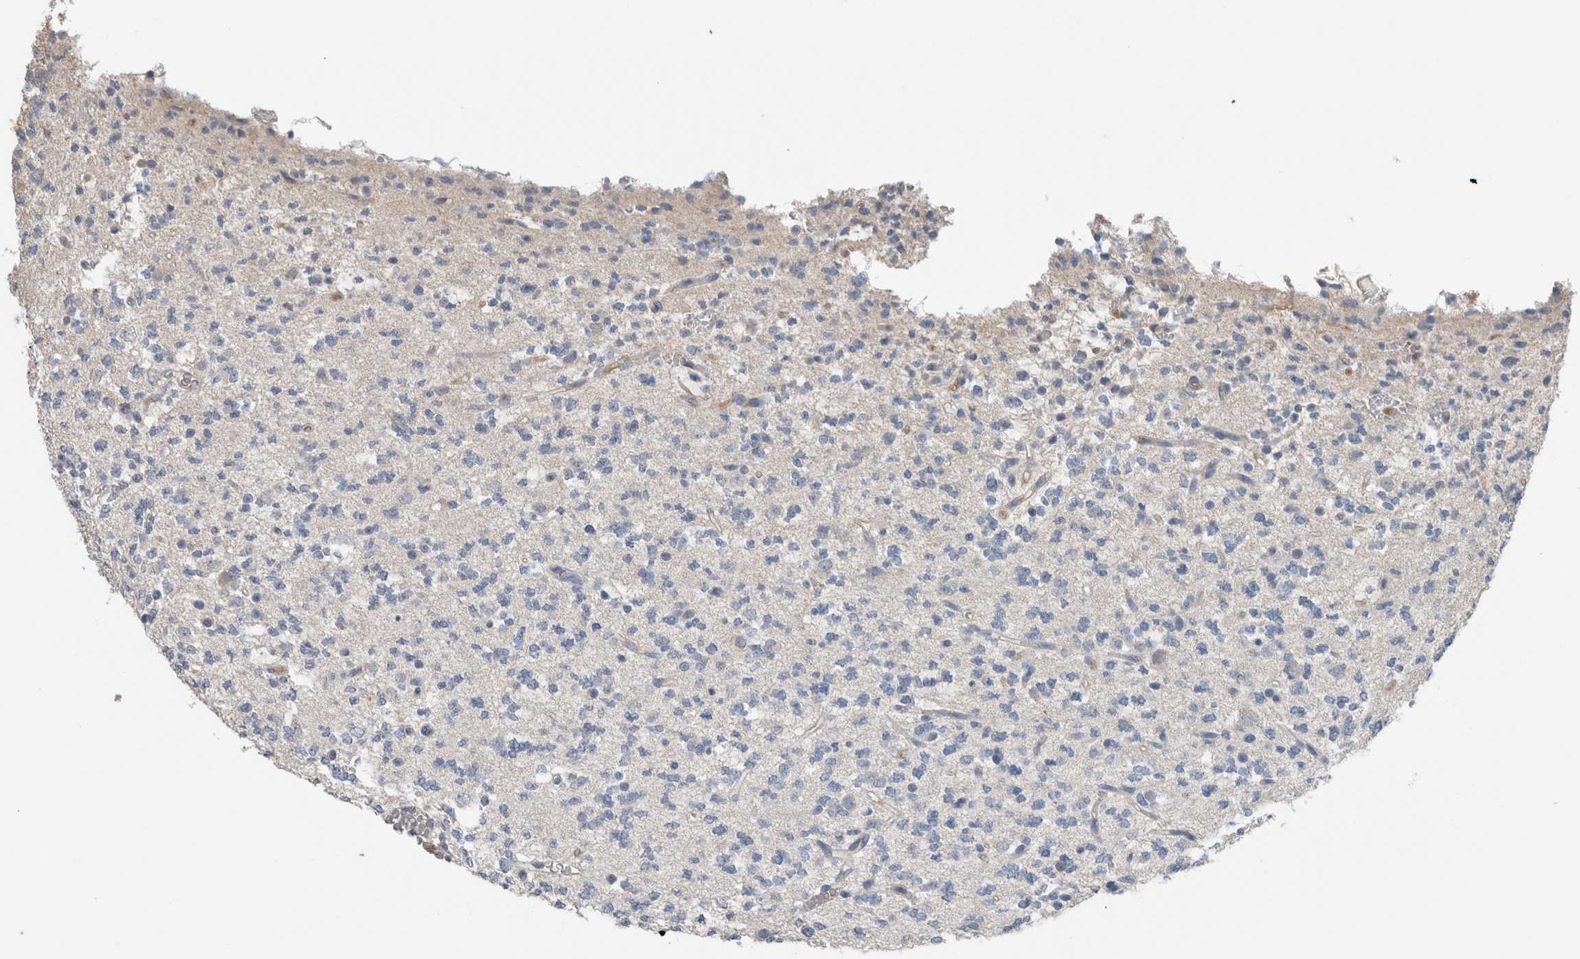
{"staining": {"intensity": "negative", "quantity": "none", "location": "none"}, "tissue": "glioma", "cell_type": "Tumor cells", "image_type": "cancer", "snomed": [{"axis": "morphology", "description": "Glioma, malignant, Low grade"}, {"axis": "topography", "description": "Brain"}], "caption": "A micrograph of glioma stained for a protein exhibits no brown staining in tumor cells.", "gene": "CRNN", "patient": {"sex": "male", "age": 38}}